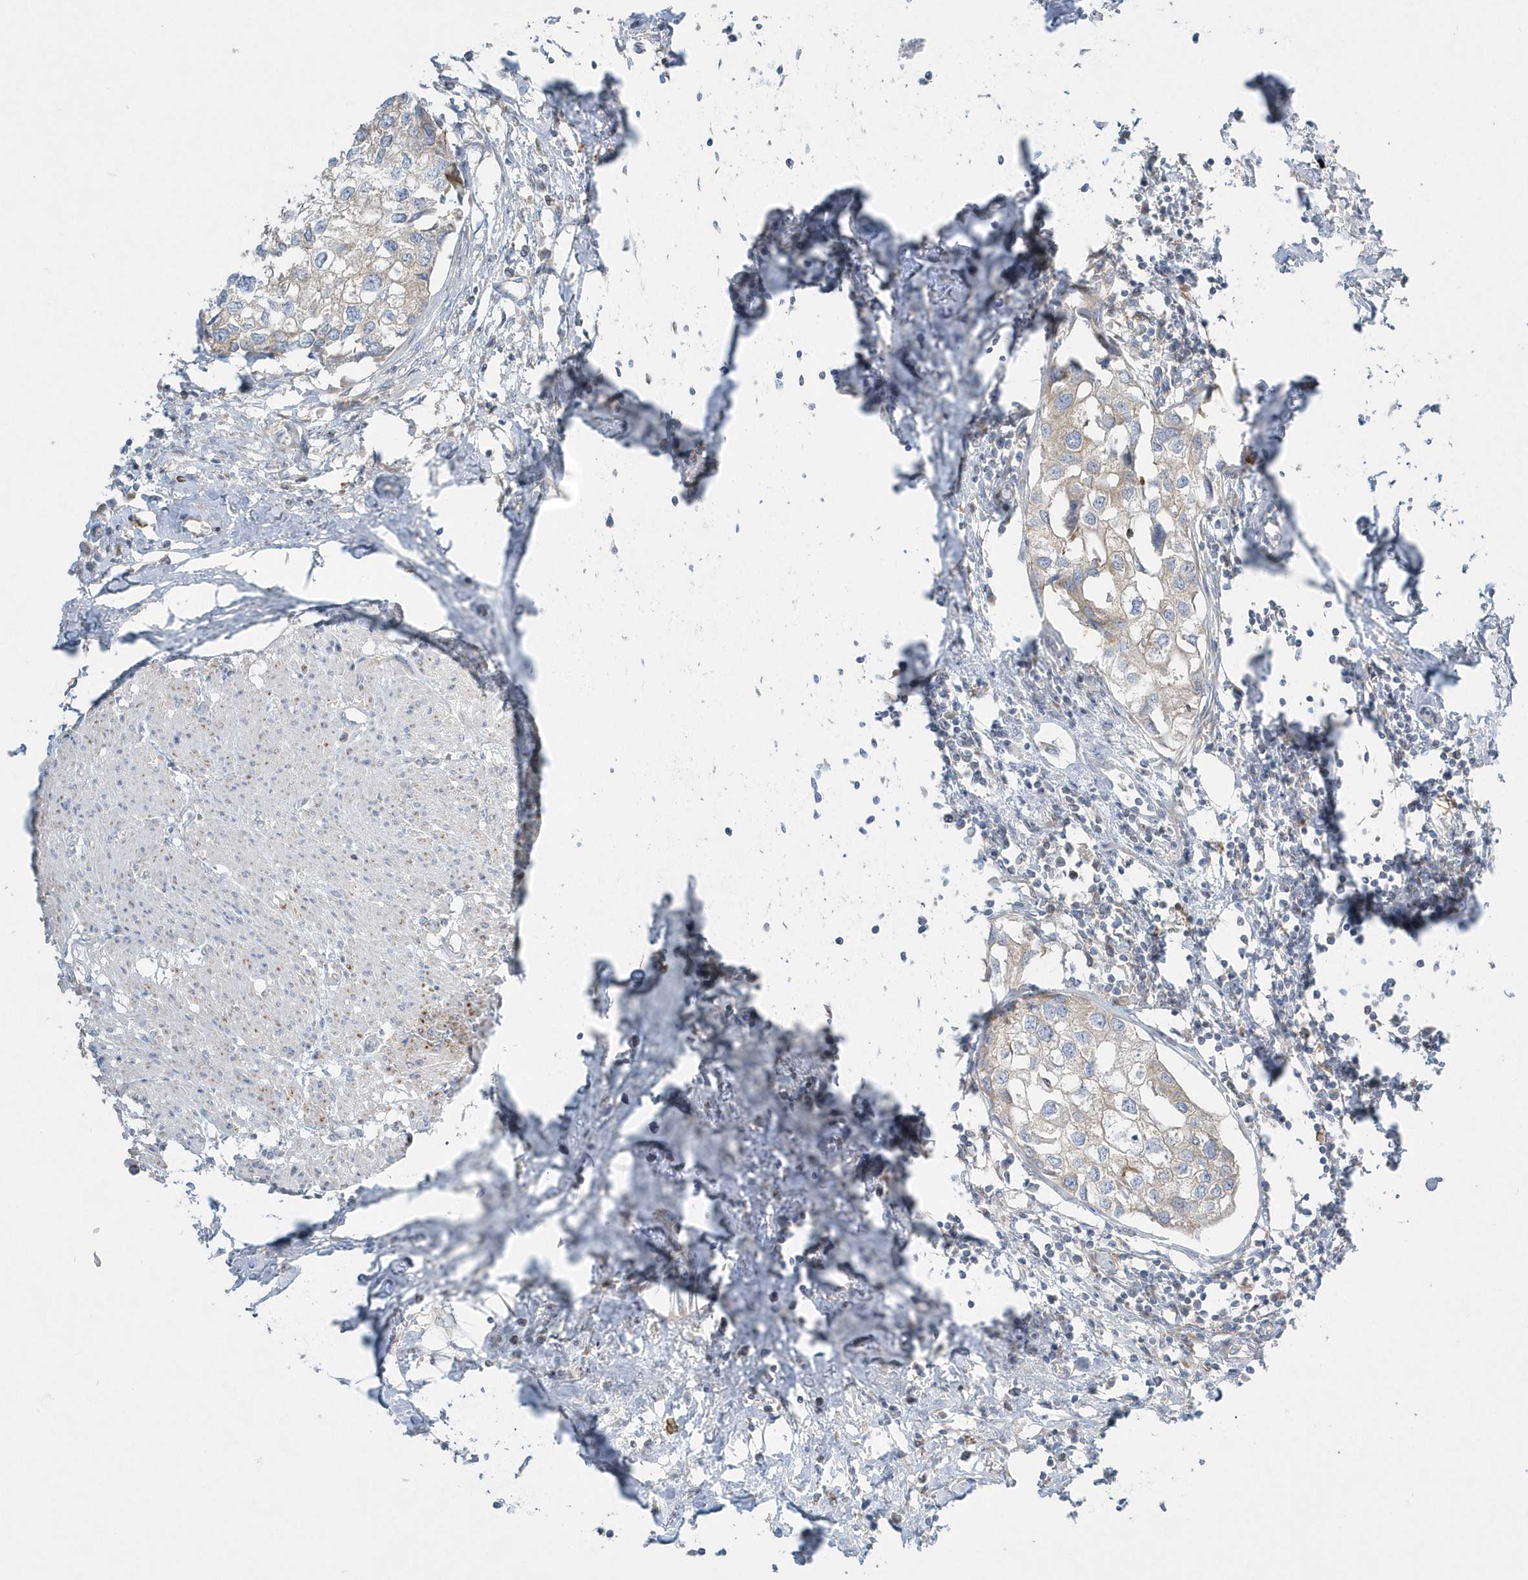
{"staining": {"intensity": "negative", "quantity": "none", "location": "none"}, "tissue": "urothelial cancer", "cell_type": "Tumor cells", "image_type": "cancer", "snomed": [{"axis": "morphology", "description": "Urothelial carcinoma, High grade"}, {"axis": "topography", "description": "Urinary bladder"}], "caption": "Immunohistochemistry (IHC) image of neoplastic tissue: urothelial carcinoma (high-grade) stained with DAB (3,3'-diaminobenzidine) reveals no significant protein staining in tumor cells.", "gene": "DNAJC18", "patient": {"sex": "male", "age": 64}}